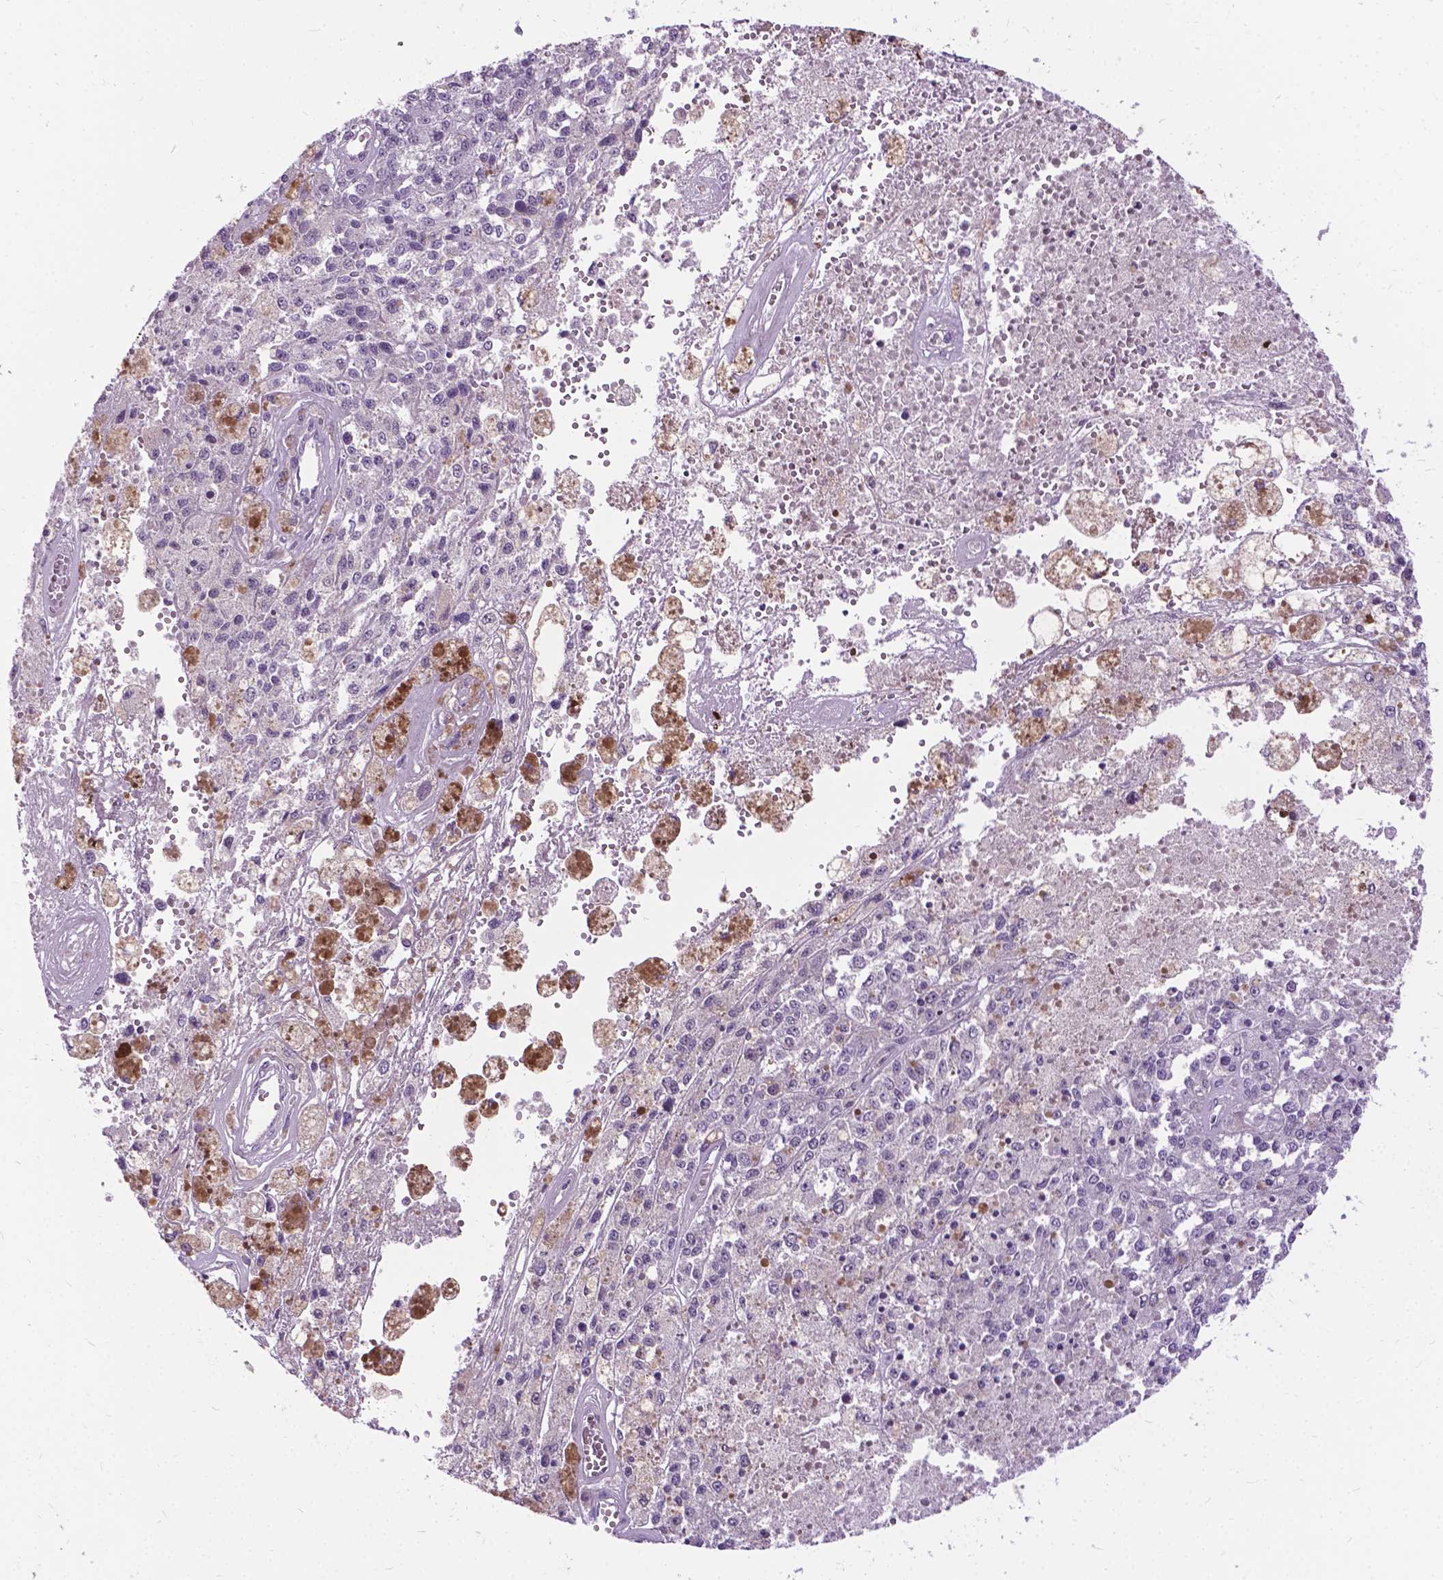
{"staining": {"intensity": "negative", "quantity": "none", "location": "none"}, "tissue": "melanoma", "cell_type": "Tumor cells", "image_type": "cancer", "snomed": [{"axis": "morphology", "description": "Malignant melanoma, Metastatic site"}, {"axis": "topography", "description": "Lymph node"}], "caption": "Immunohistochemistry (IHC) image of neoplastic tissue: melanoma stained with DAB (3,3'-diaminobenzidine) demonstrates no significant protein expression in tumor cells. Brightfield microscopy of immunohistochemistry (IHC) stained with DAB (brown) and hematoxylin (blue), captured at high magnification.", "gene": "JAK3", "patient": {"sex": "female", "age": 64}}